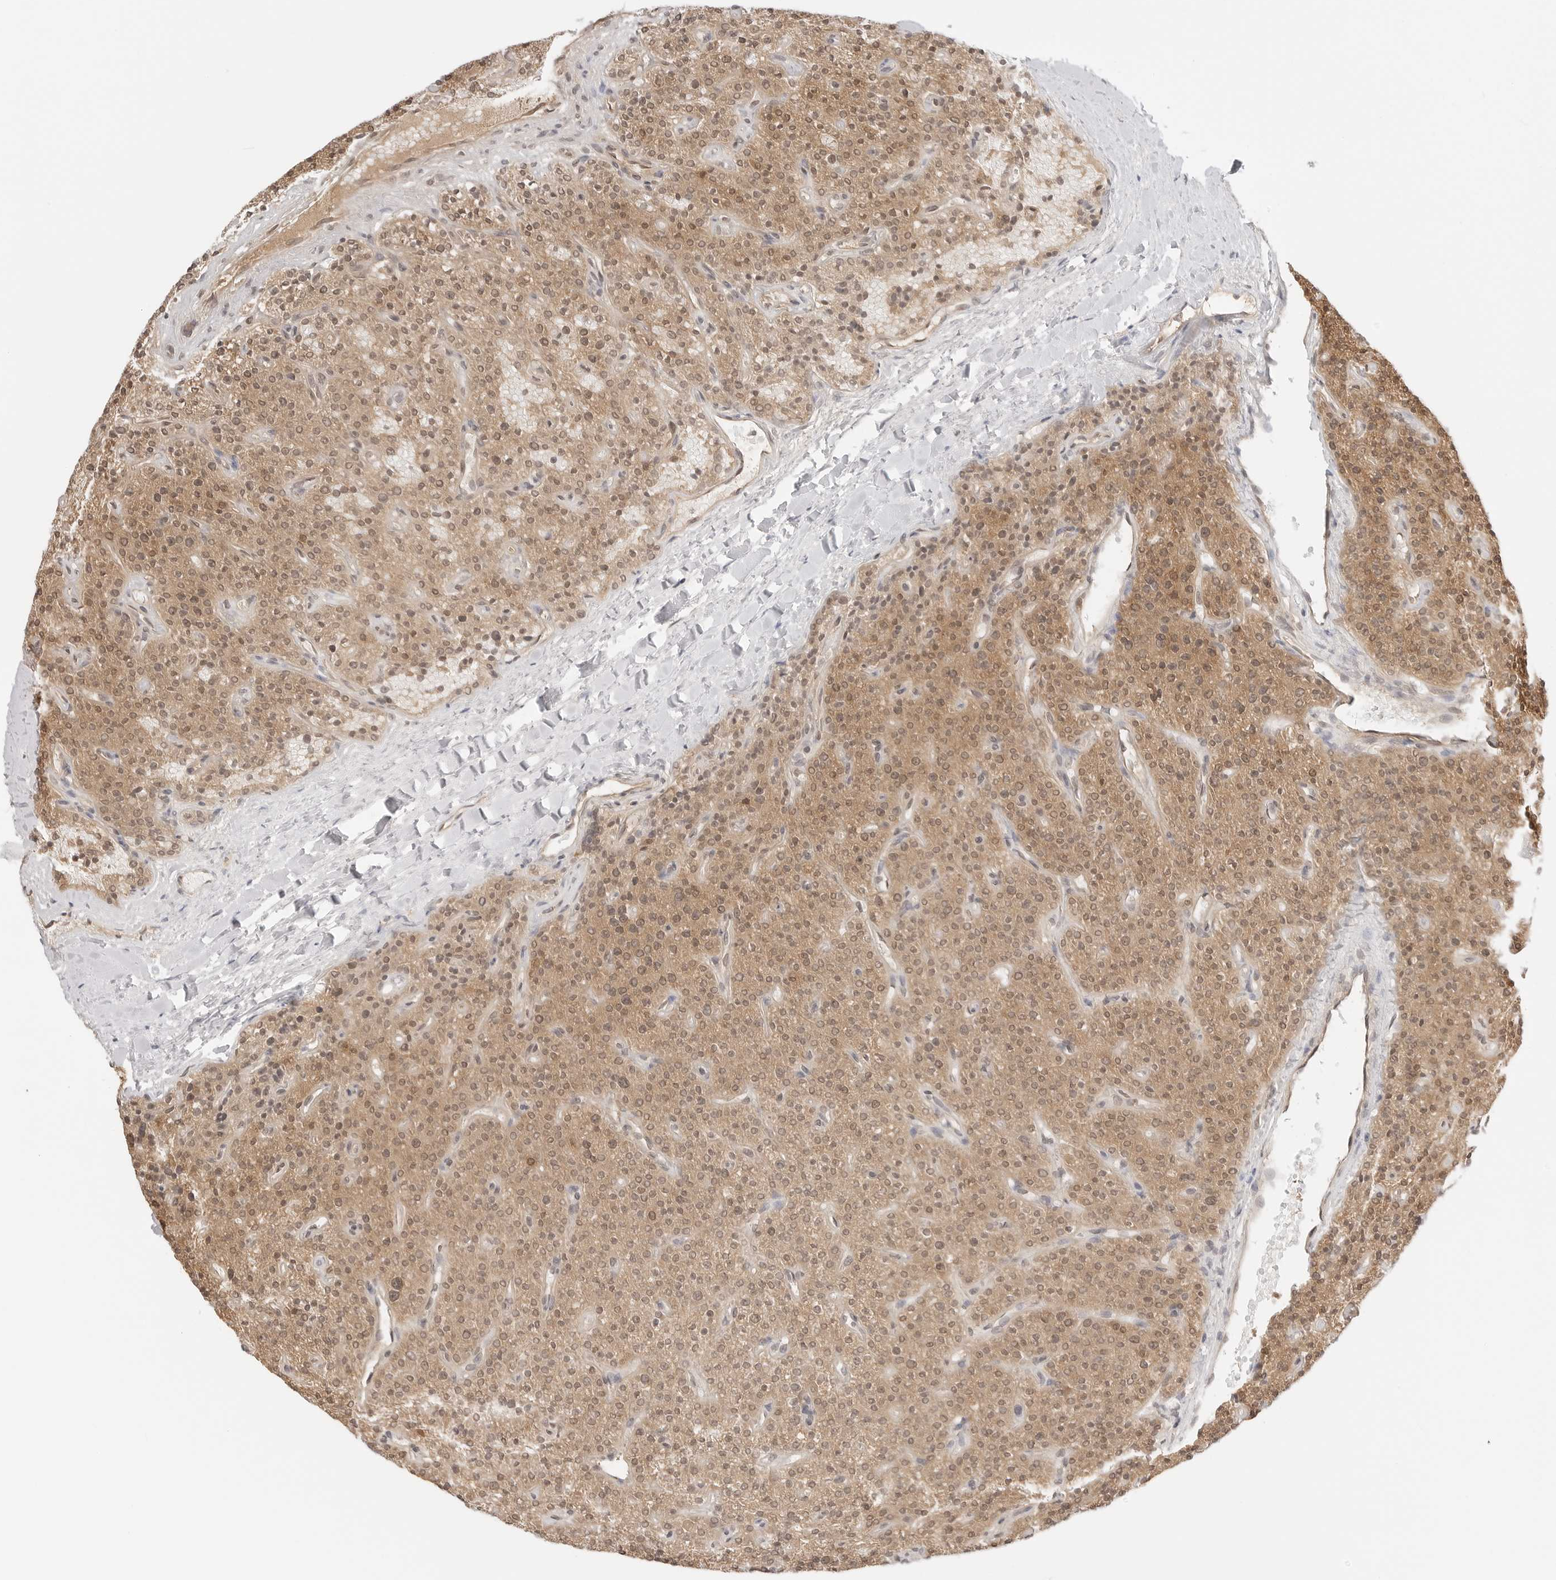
{"staining": {"intensity": "moderate", "quantity": ">75%", "location": "cytoplasmic/membranous,nuclear"}, "tissue": "parathyroid gland", "cell_type": "Glandular cells", "image_type": "normal", "snomed": [{"axis": "morphology", "description": "Normal tissue, NOS"}, {"axis": "topography", "description": "Parathyroid gland"}], "caption": "A brown stain shows moderate cytoplasmic/membranous,nuclear staining of a protein in glandular cells of benign parathyroid gland. (DAB (3,3'-diaminobenzidine) IHC with brightfield microscopy, high magnification).", "gene": "NUDC", "patient": {"sex": "male", "age": 46}}